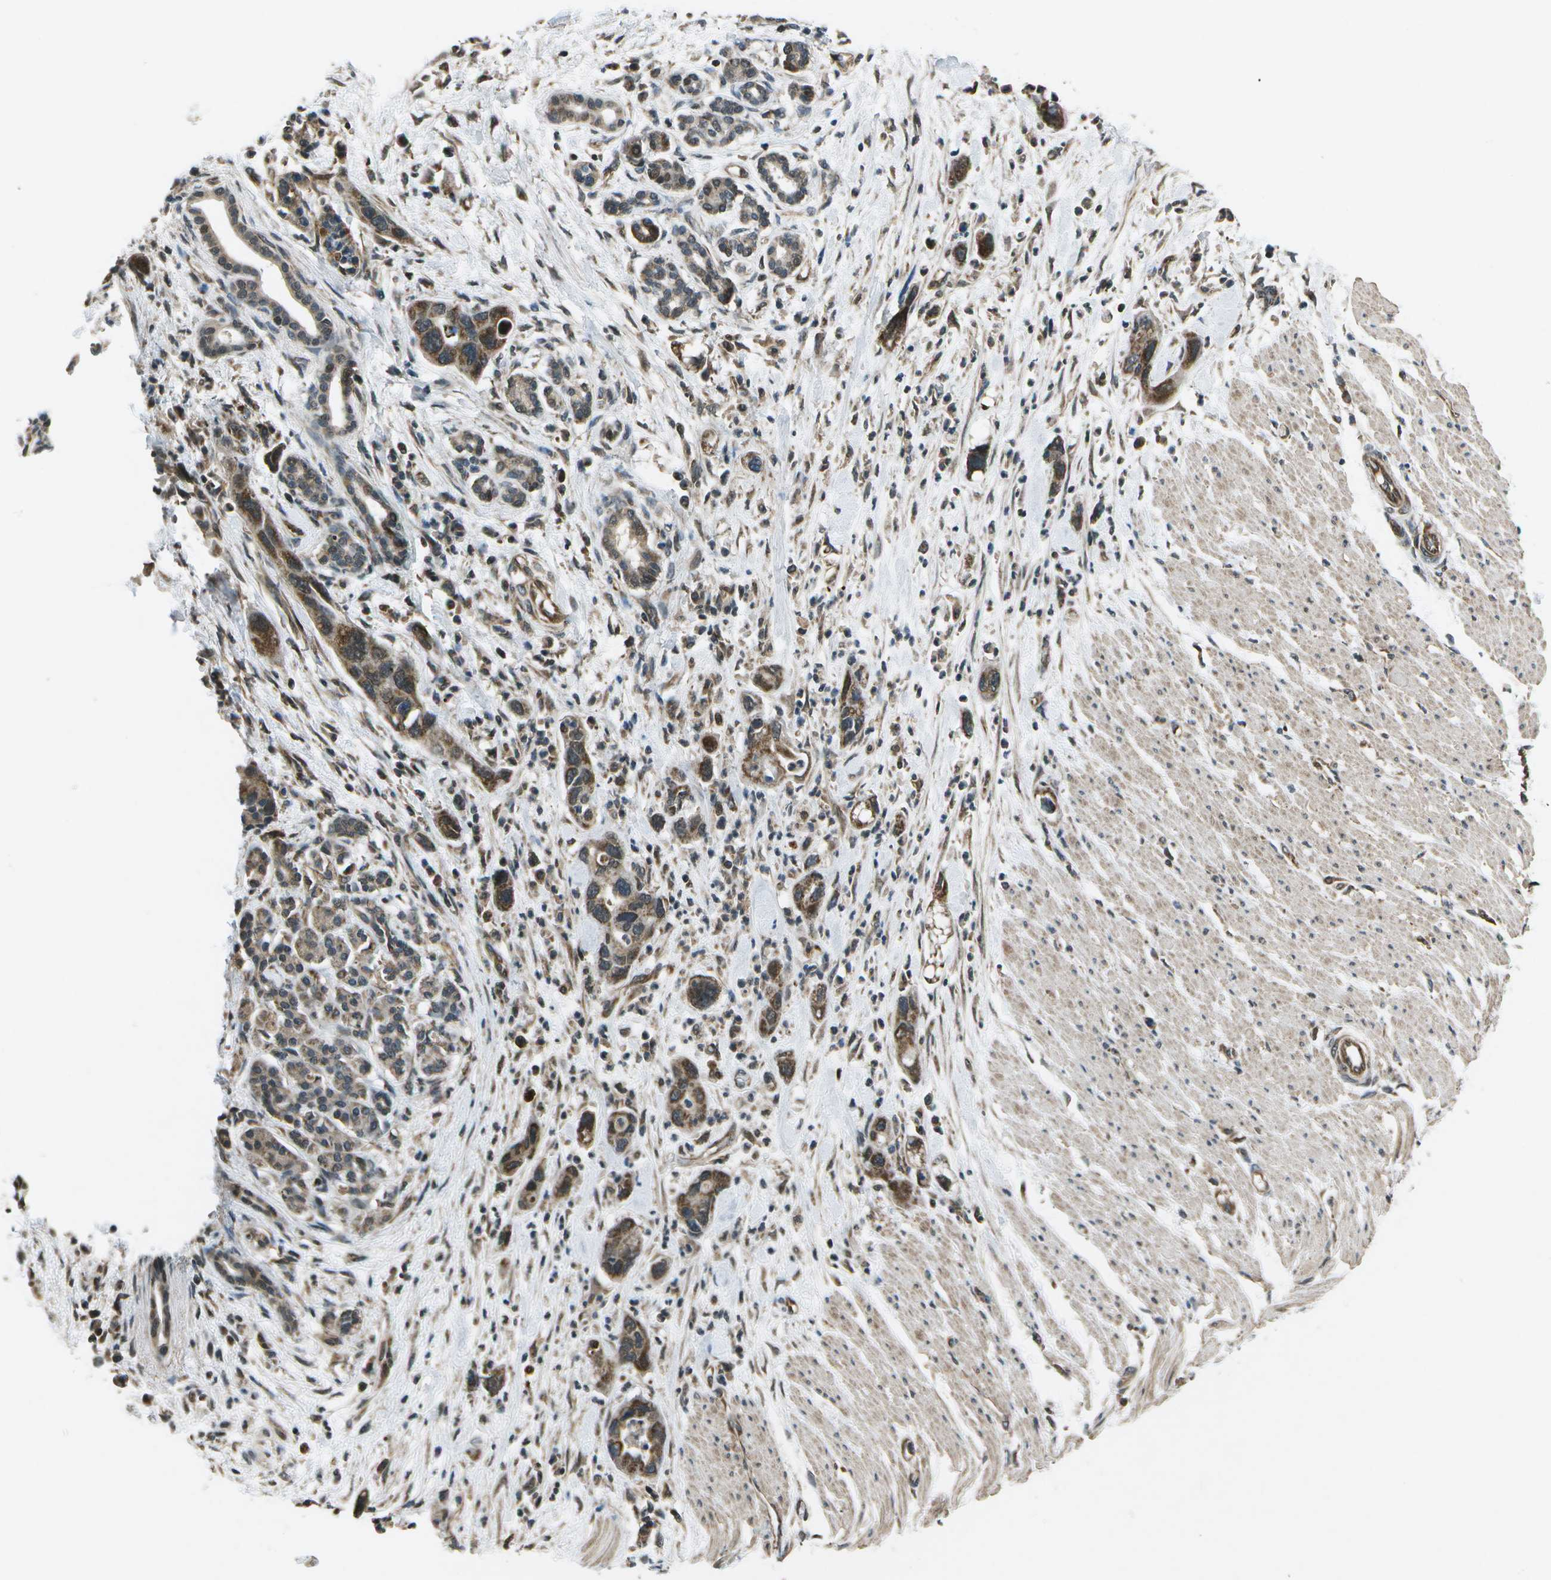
{"staining": {"intensity": "moderate", "quantity": ">75%", "location": "cytoplasmic/membranous"}, "tissue": "pancreatic cancer", "cell_type": "Tumor cells", "image_type": "cancer", "snomed": [{"axis": "morphology", "description": "Normal tissue, NOS"}, {"axis": "morphology", "description": "Adenocarcinoma, NOS"}, {"axis": "topography", "description": "Pancreas"}], "caption": "A brown stain labels moderate cytoplasmic/membranous expression of a protein in human pancreatic adenocarcinoma tumor cells. Nuclei are stained in blue.", "gene": "EIF2AK1", "patient": {"sex": "female", "age": 71}}